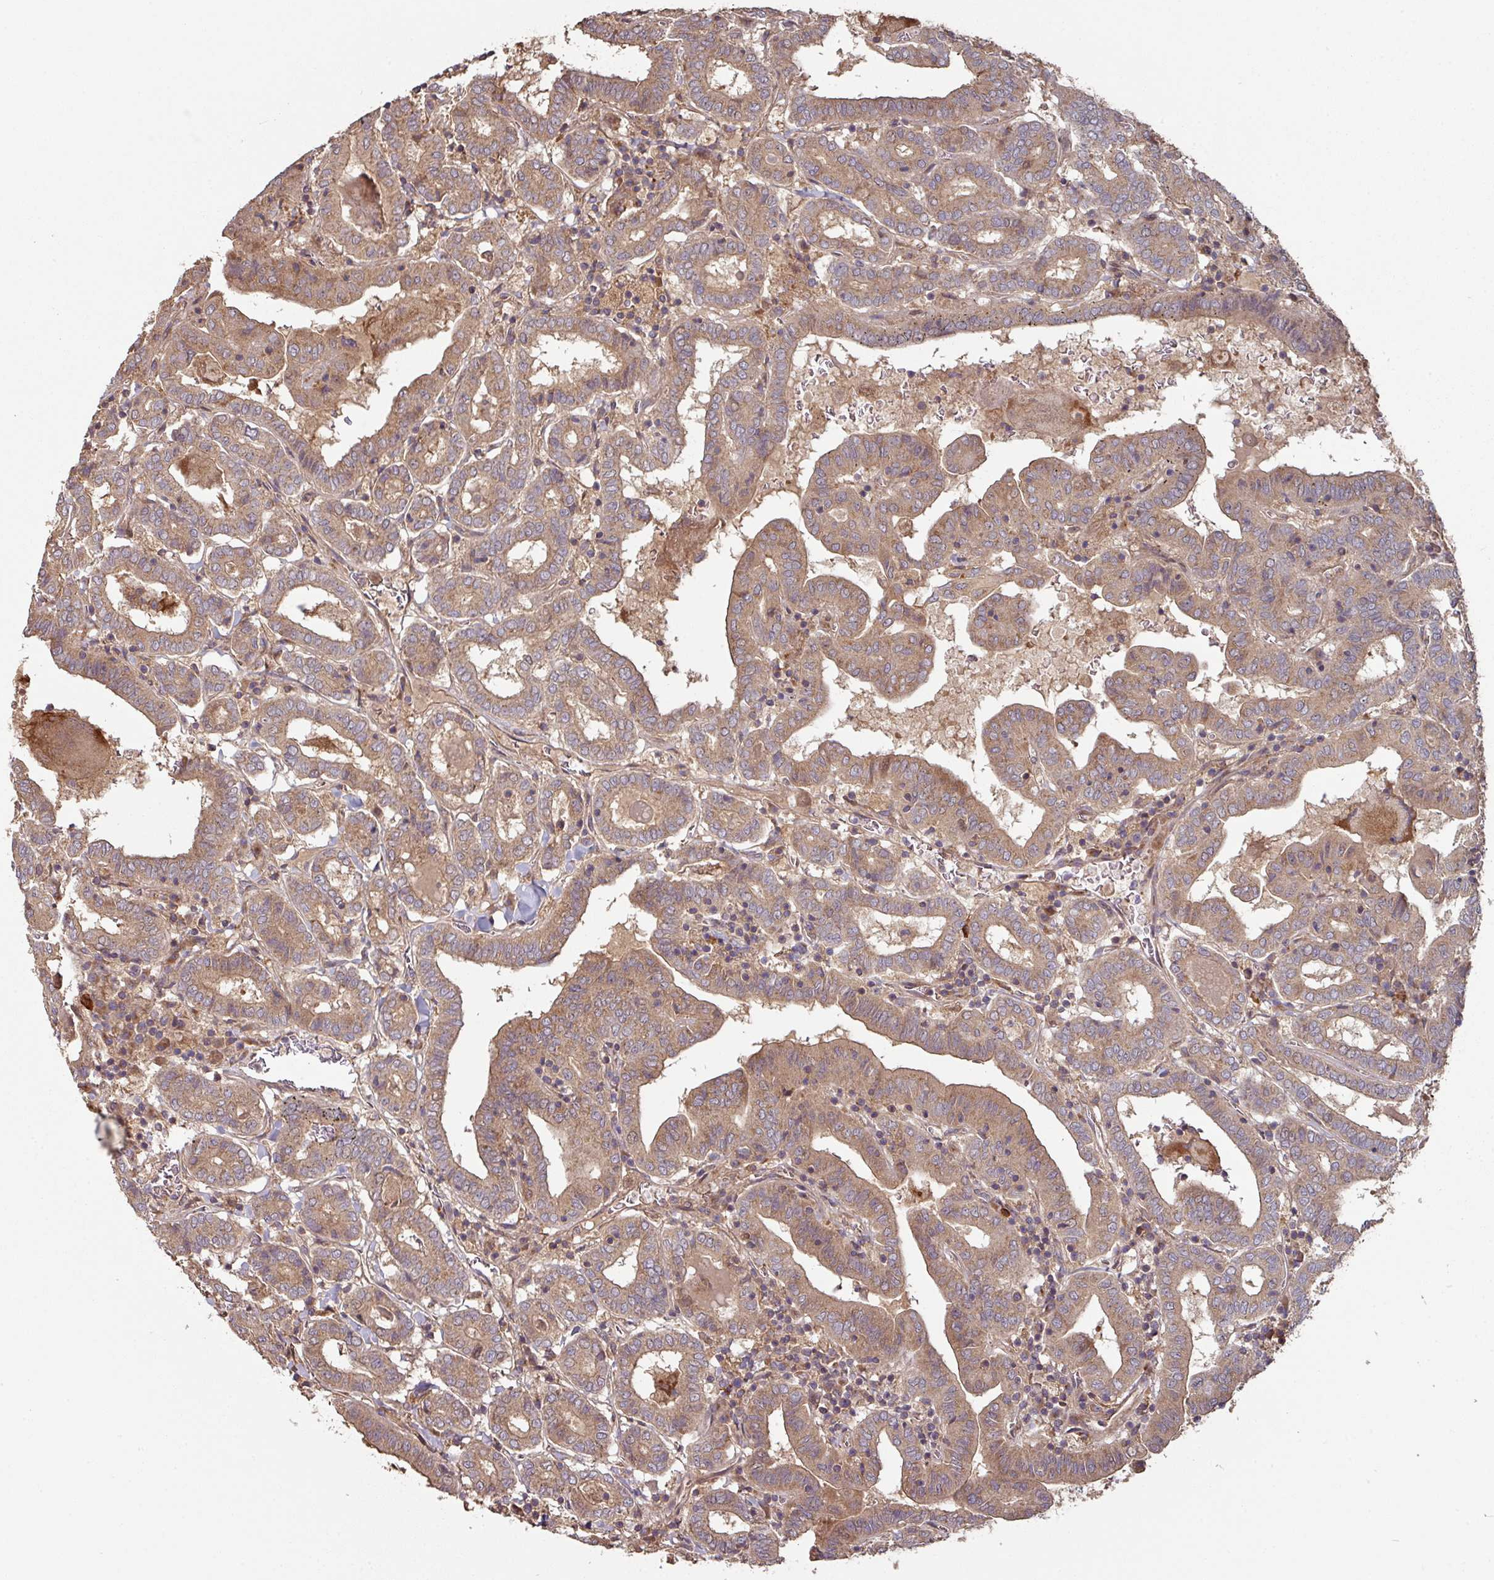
{"staining": {"intensity": "moderate", "quantity": ">75%", "location": "cytoplasmic/membranous"}, "tissue": "thyroid cancer", "cell_type": "Tumor cells", "image_type": "cancer", "snomed": [{"axis": "morphology", "description": "Papillary adenocarcinoma, NOS"}, {"axis": "topography", "description": "Thyroid gland"}], "caption": "The immunohistochemical stain labels moderate cytoplasmic/membranous staining in tumor cells of thyroid cancer tissue.", "gene": "SIK1", "patient": {"sex": "female", "age": 72}}